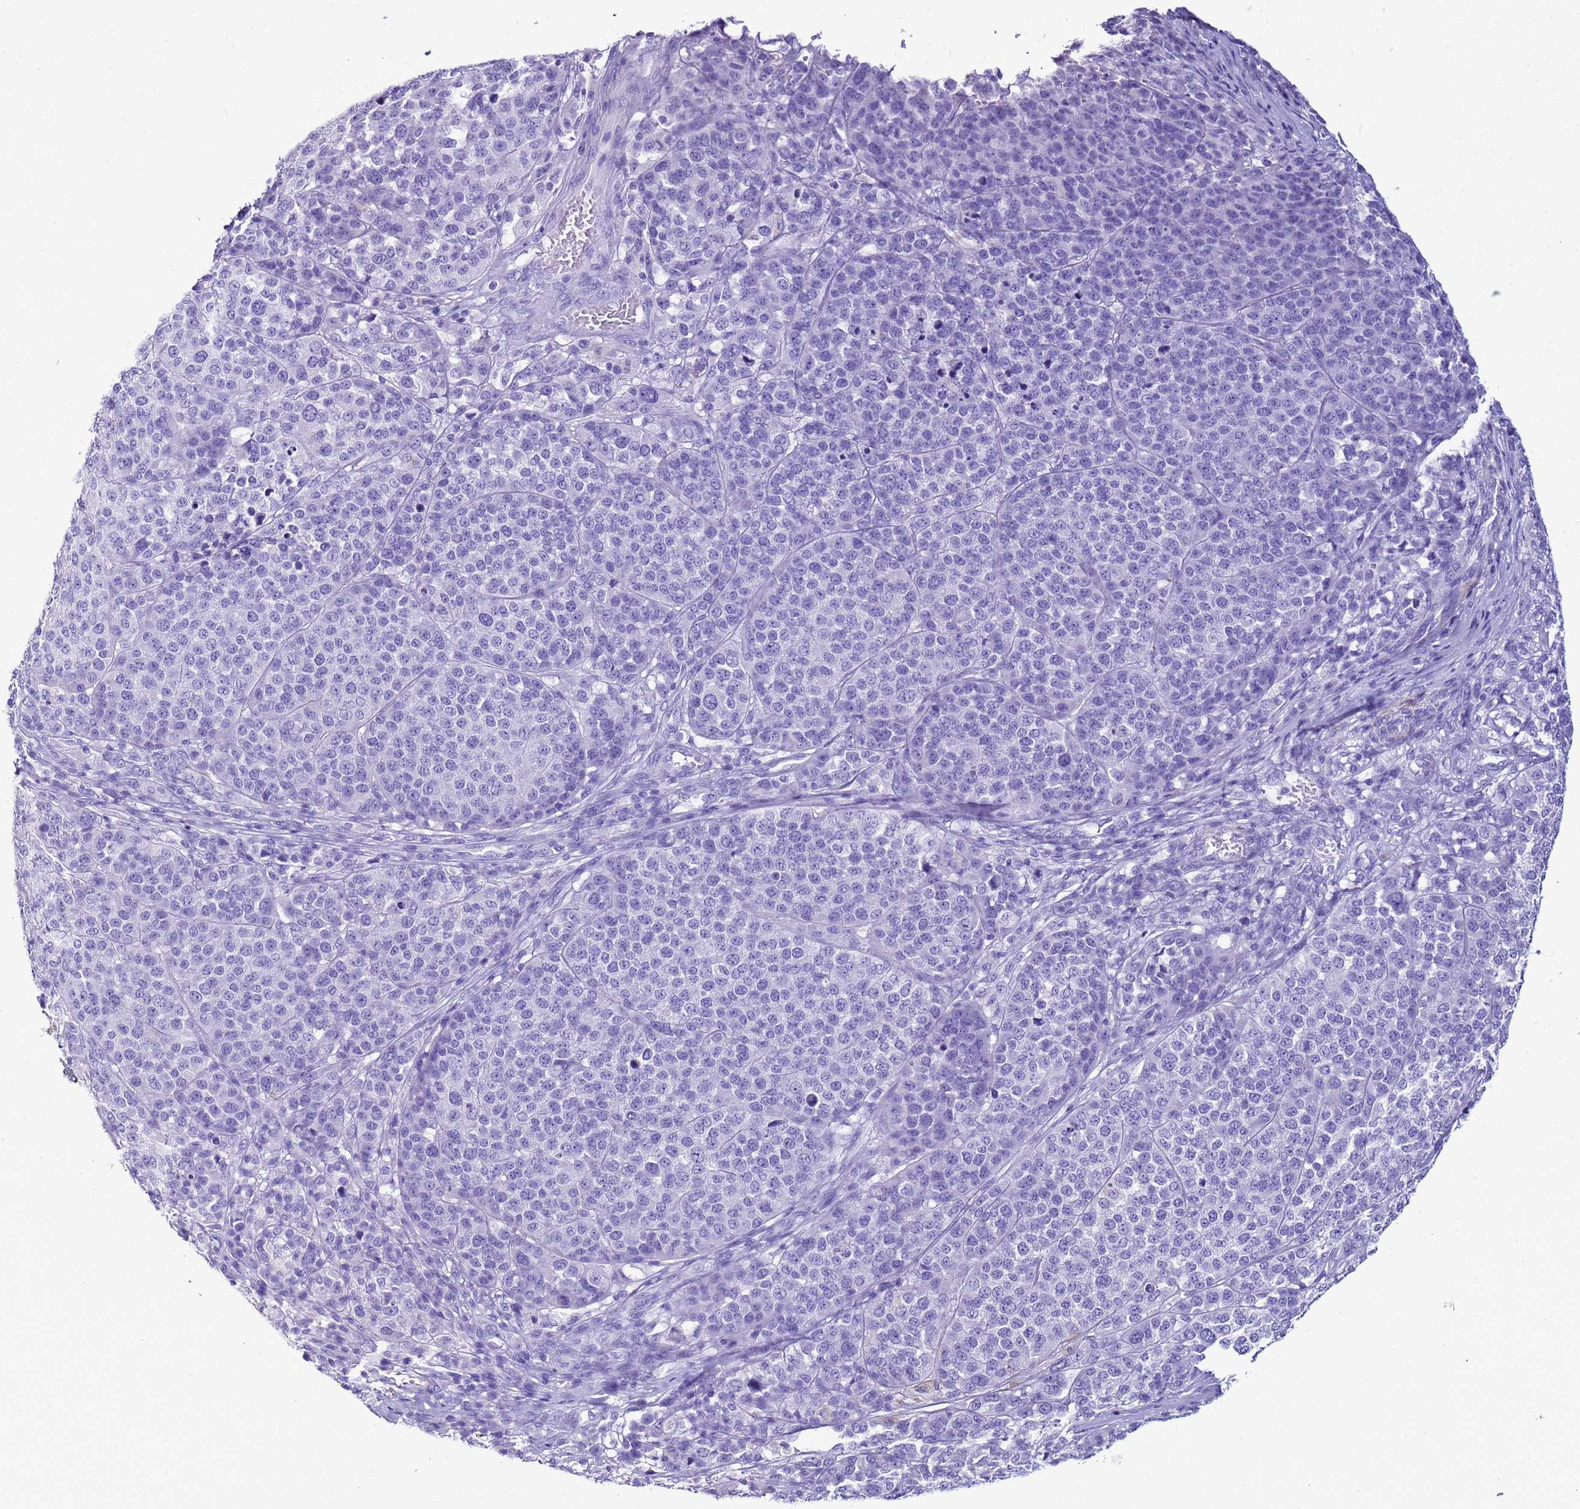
{"staining": {"intensity": "negative", "quantity": "none", "location": "none"}, "tissue": "melanoma", "cell_type": "Tumor cells", "image_type": "cancer", "snomed": [{"axis": "morphology", "description": "Malignant melanoma, Metastatic site"}, {"axis": "topography", "description": "Lymph node"}], "caption": "The photomicrograph exhibits no significant positivity in tumor cells of malignant melanoma (metastatic site). (Brightfield microscopy of DAB (3,3'-diaminobenzidine) immunohistochemistry (IHC) at high magnification).", "gene": "LCMT1", "patient": {"sex": "male", "age": 44}}